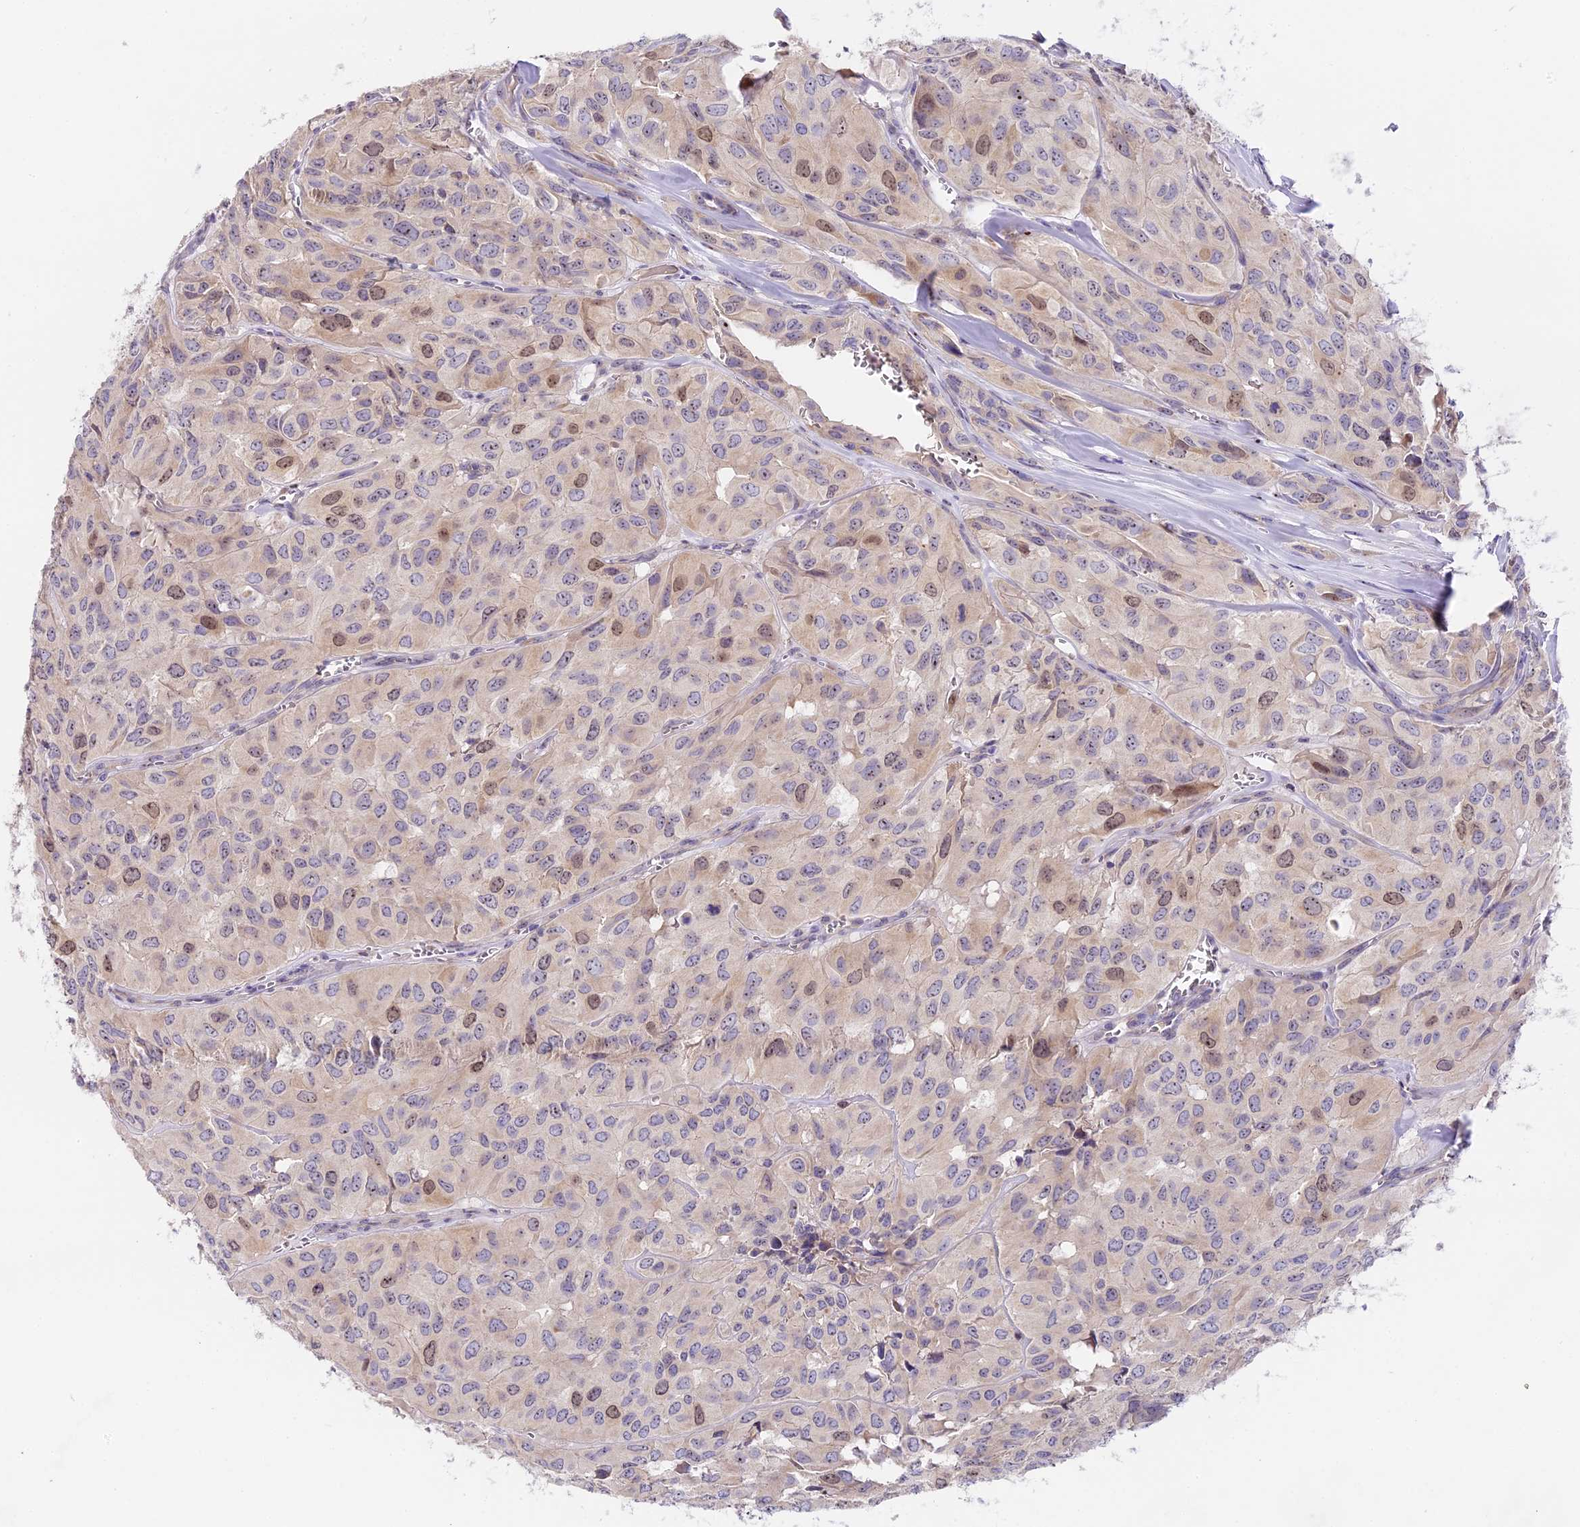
{"staining": {"intensity": "moderate", "quantity": "<25%", "location": "nuclear"}, "tissue": "head and neck cancer", "cell_type": "Tumor cells", "image_type": "cancer", "snomed": [{"axis": "morphology", "description": "Adenocarcinoma, NOS"}, {"axis": "topography", "description": "Salivary gland, NOS"}, {"axis": "topography", "description": "Head-Neck"}], "caption": "Head and neck adenocarcinoma stained for a protein shows moderate nuclear positivity in tumor cells. (Brightfield microscopy of DAB IHC at high magnification).", "gene": "RAD51", "patient": {"sex": "female", "age": 76}}